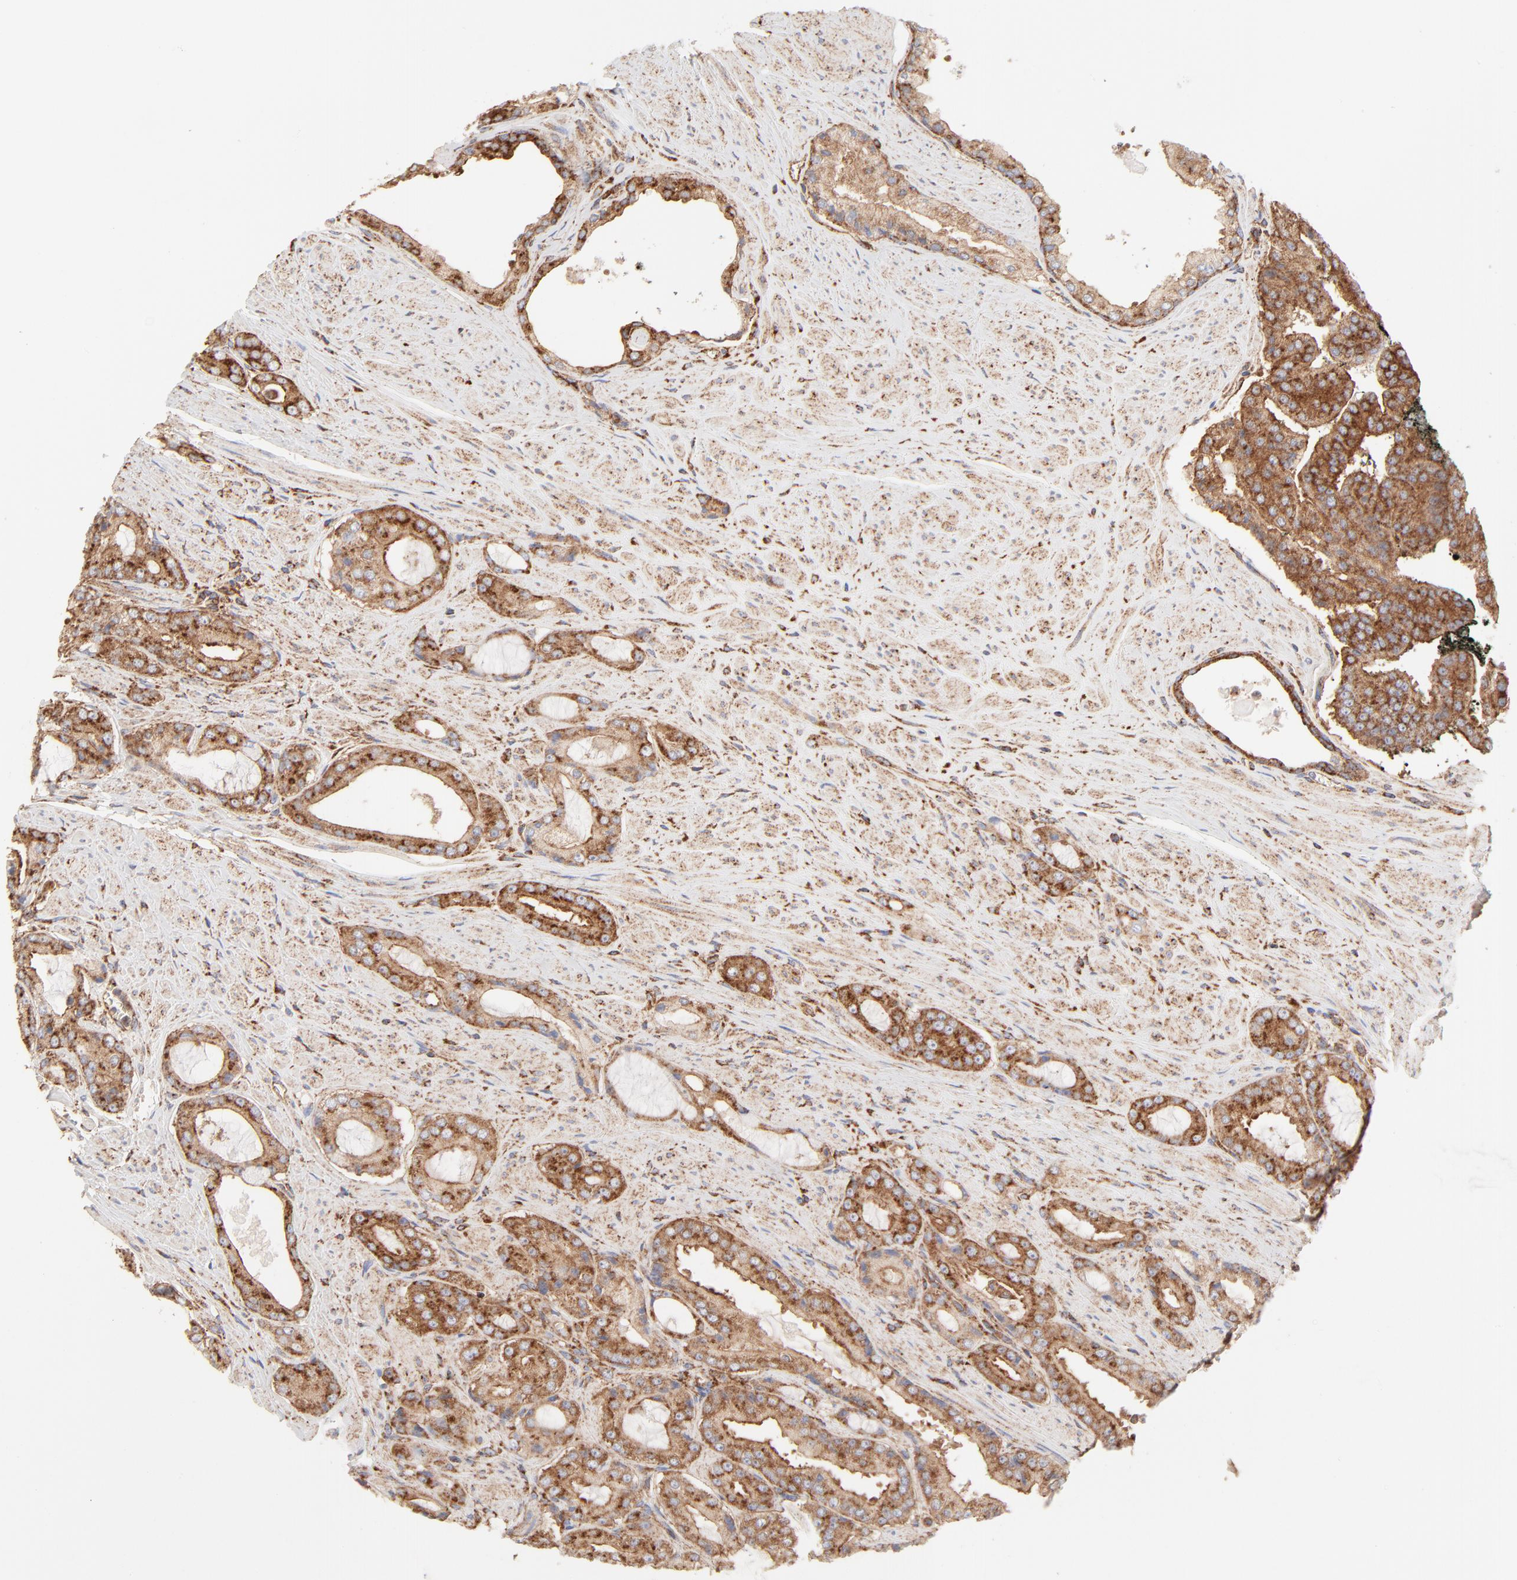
{"staining": {"intensity": "strong", "quantity": ">75%", "location": "cytoplasmic/membranous"}, "tissue": "prostate cancer", "cell_type": "Tumor cells", "image_type": "cancer", "snomed": [{"axis": "morphology", "description": "Adenocarcinoma, Medium grade"}, {"axis": "topography", "description": "Prostate"}], "caption": "Protein expression analysis of prostate cancer shows strong cytoplasmic/membranous staining in approximately >75% of tumor cells.", "gene": "CLTB", "patient": {"sex": "male", "age": 60}}